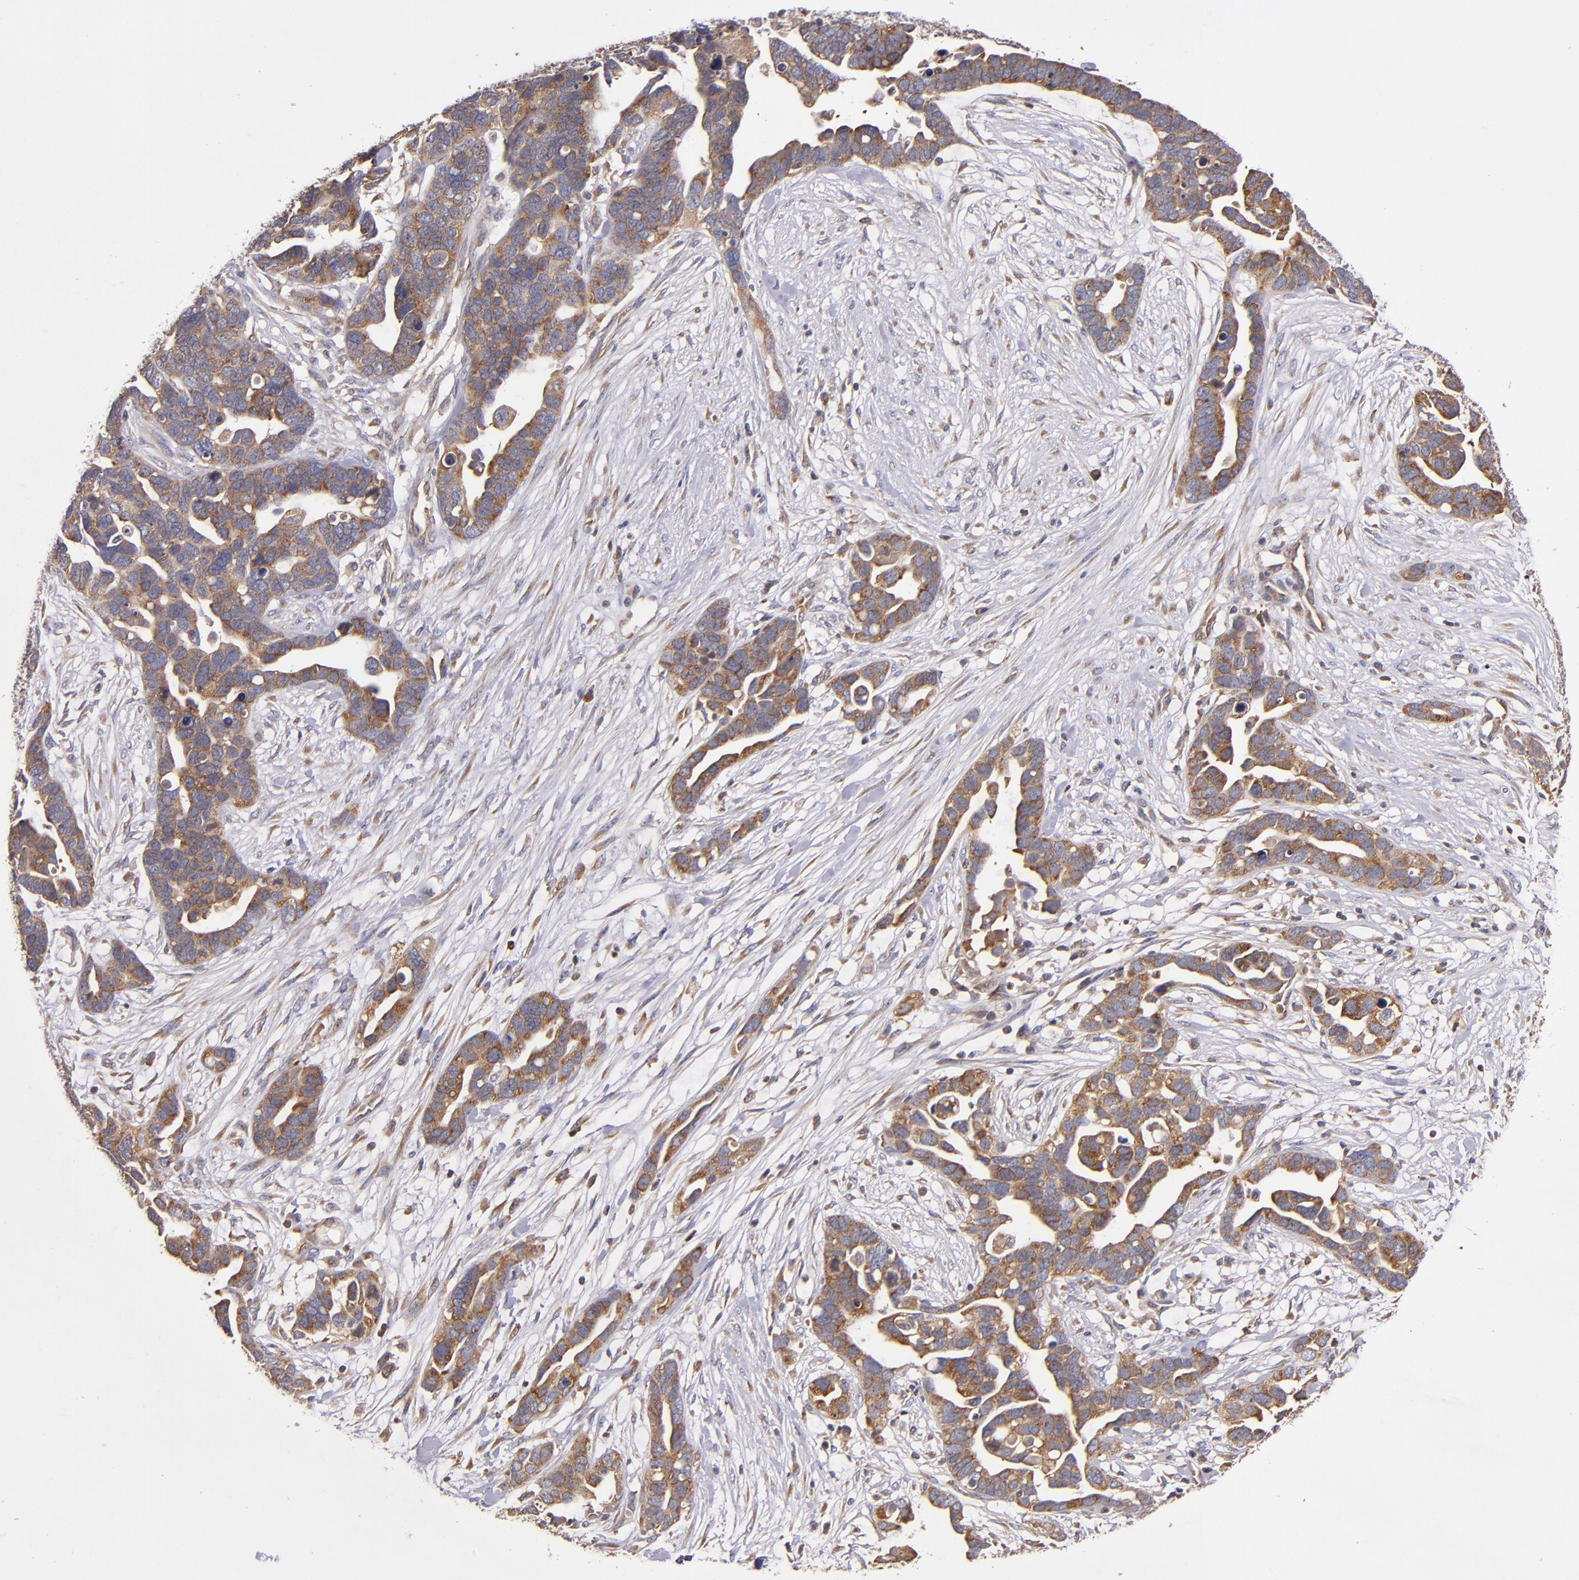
{"staining": {"intensity": "moderate", "quantity": ">75%", "location": "cytoplasmic/membranous"}, "tissue": "ovarian cancer", "cell_type": "Tumor cells", "image_type": "cancer", "snomed": [{"axis": "morphology", "description": "Cystadenocarcinoma, serous, NOS"}, {"axis": "topography", "description": "Ovary"}], "caption": "Protein expression by IHC demonstrates moderate cytoplasmic/membranous expression in approximately >75% of tumor cells in ovarian cancer (serous cystadenocarcinoma).", "gene": "EIF4ENIF1", "patient": {"sex": "female", "age": 54}}